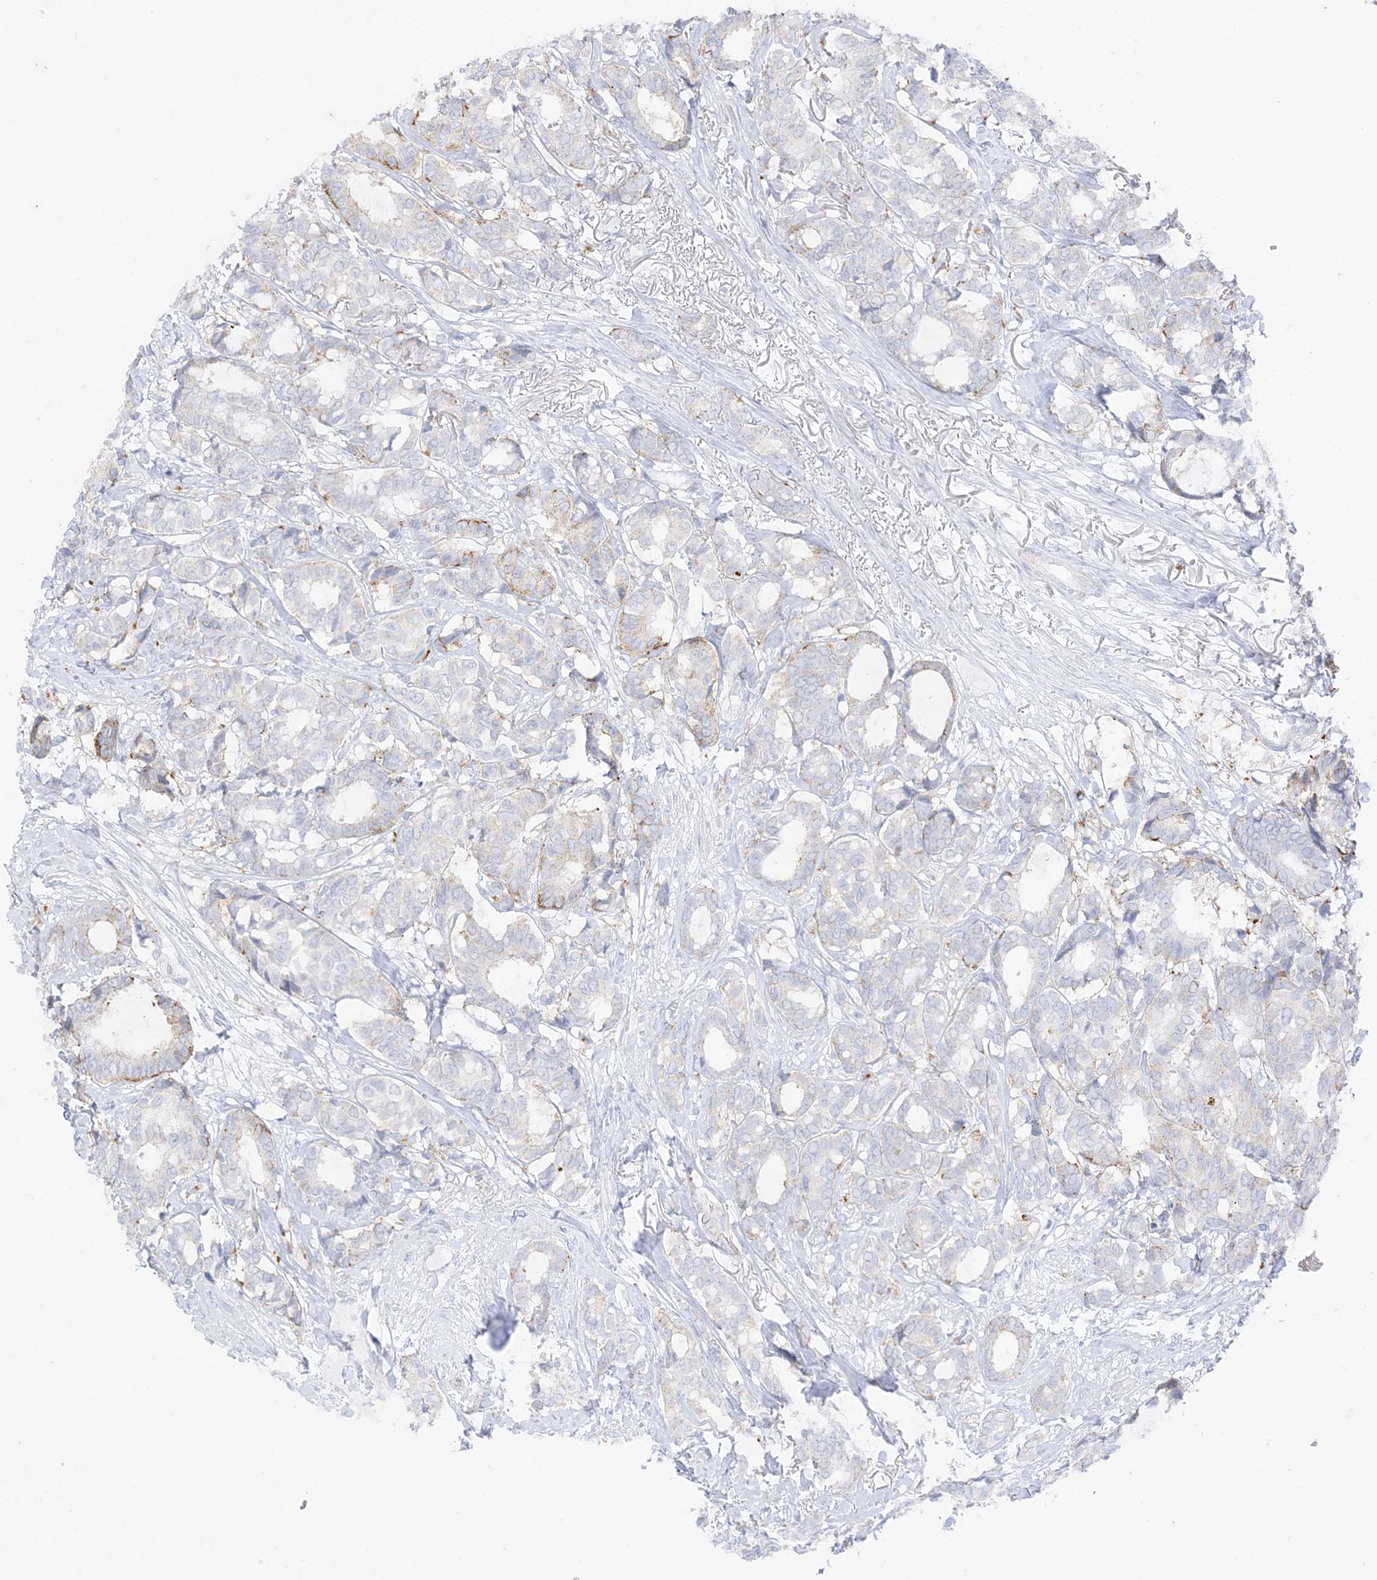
{"staining": {"intensity": "negative", "quantity": "none", "location": "none"}, "tissue": "breast cancer", "cell_type": "Tumor cells", "image_type": "cancer", "snomed": [{"axis": "morphology", "description": "Duct carcinoma"}, {"axis": "topography", "description": "Breast"}], "caption": "DAB immunohistochemical staining of human breast cancer (intraductal carcinoma) displays no significant expression in tumor cells. The staining was performed using DAB (3,3'-diaminobenzidine) to visualize the protein expression in brown, while the nuclei were stained in blue with hematoxylin (Magnification: 20x).", "gene": "RAC1", "patient": {"sex": "female", "age": 87}}